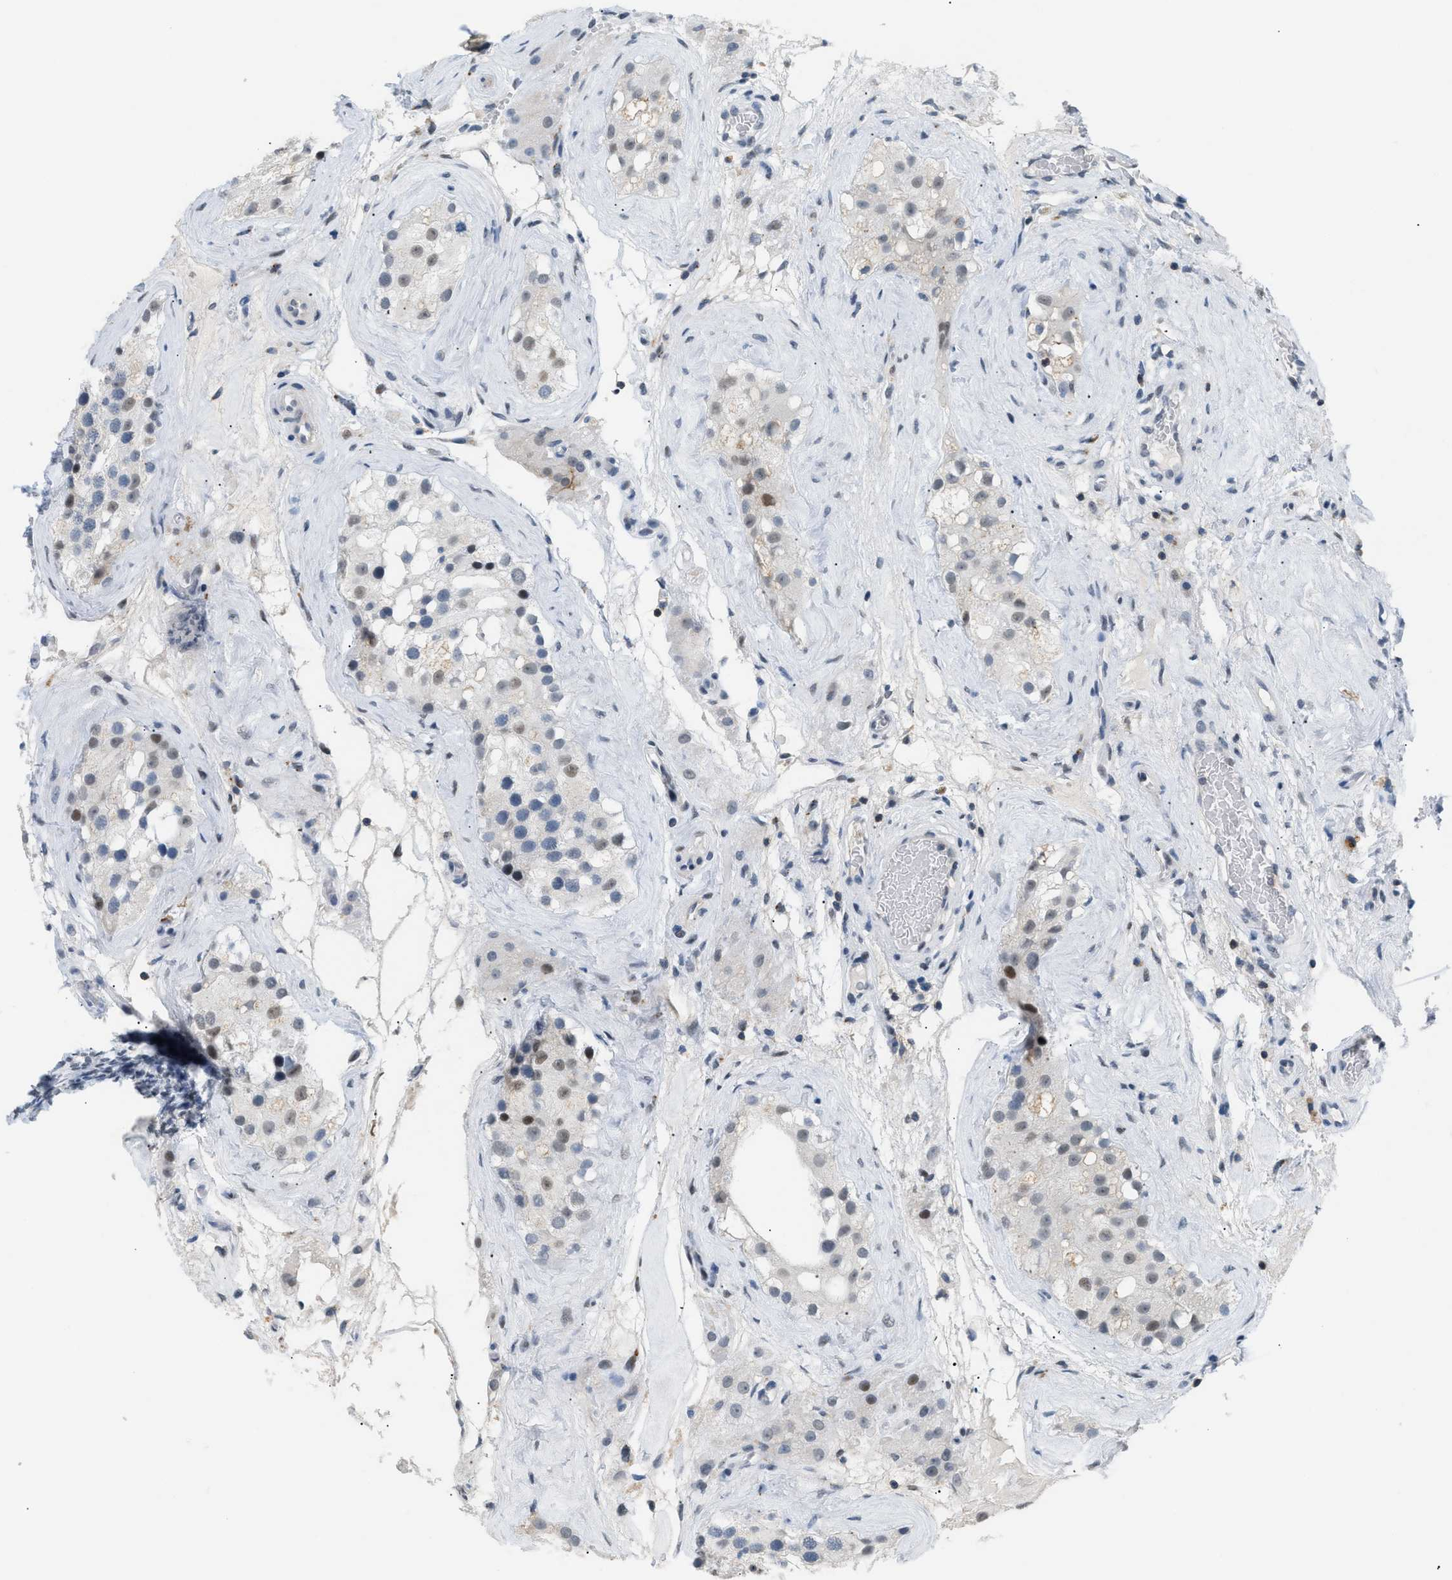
{"staining": {"intensity": "weak", "quantity": "<25%", "location": "nuclear"}, "tissue": "testis", "cell_type": "Cells in seminiferous ducts", "image_type": "normal", "snomed": [{"axis": "morphology", "description": "Normal tissue, NOS"}, {"axis": "morphology", "description": "Seminoma, NOS"}, {"axis": "topography", "description": "Testis"}], "caption": "Cells in seminiferous ducts are negative for brown protein staining in normal testis. The staining was performed using DAB to visualize the protein expression in brown, while the nuclei were stained in blue with hematoxylin (Magnification: 20x).", "gene": "KCNC3", "patient": {"sex": "male", "age": 71}}